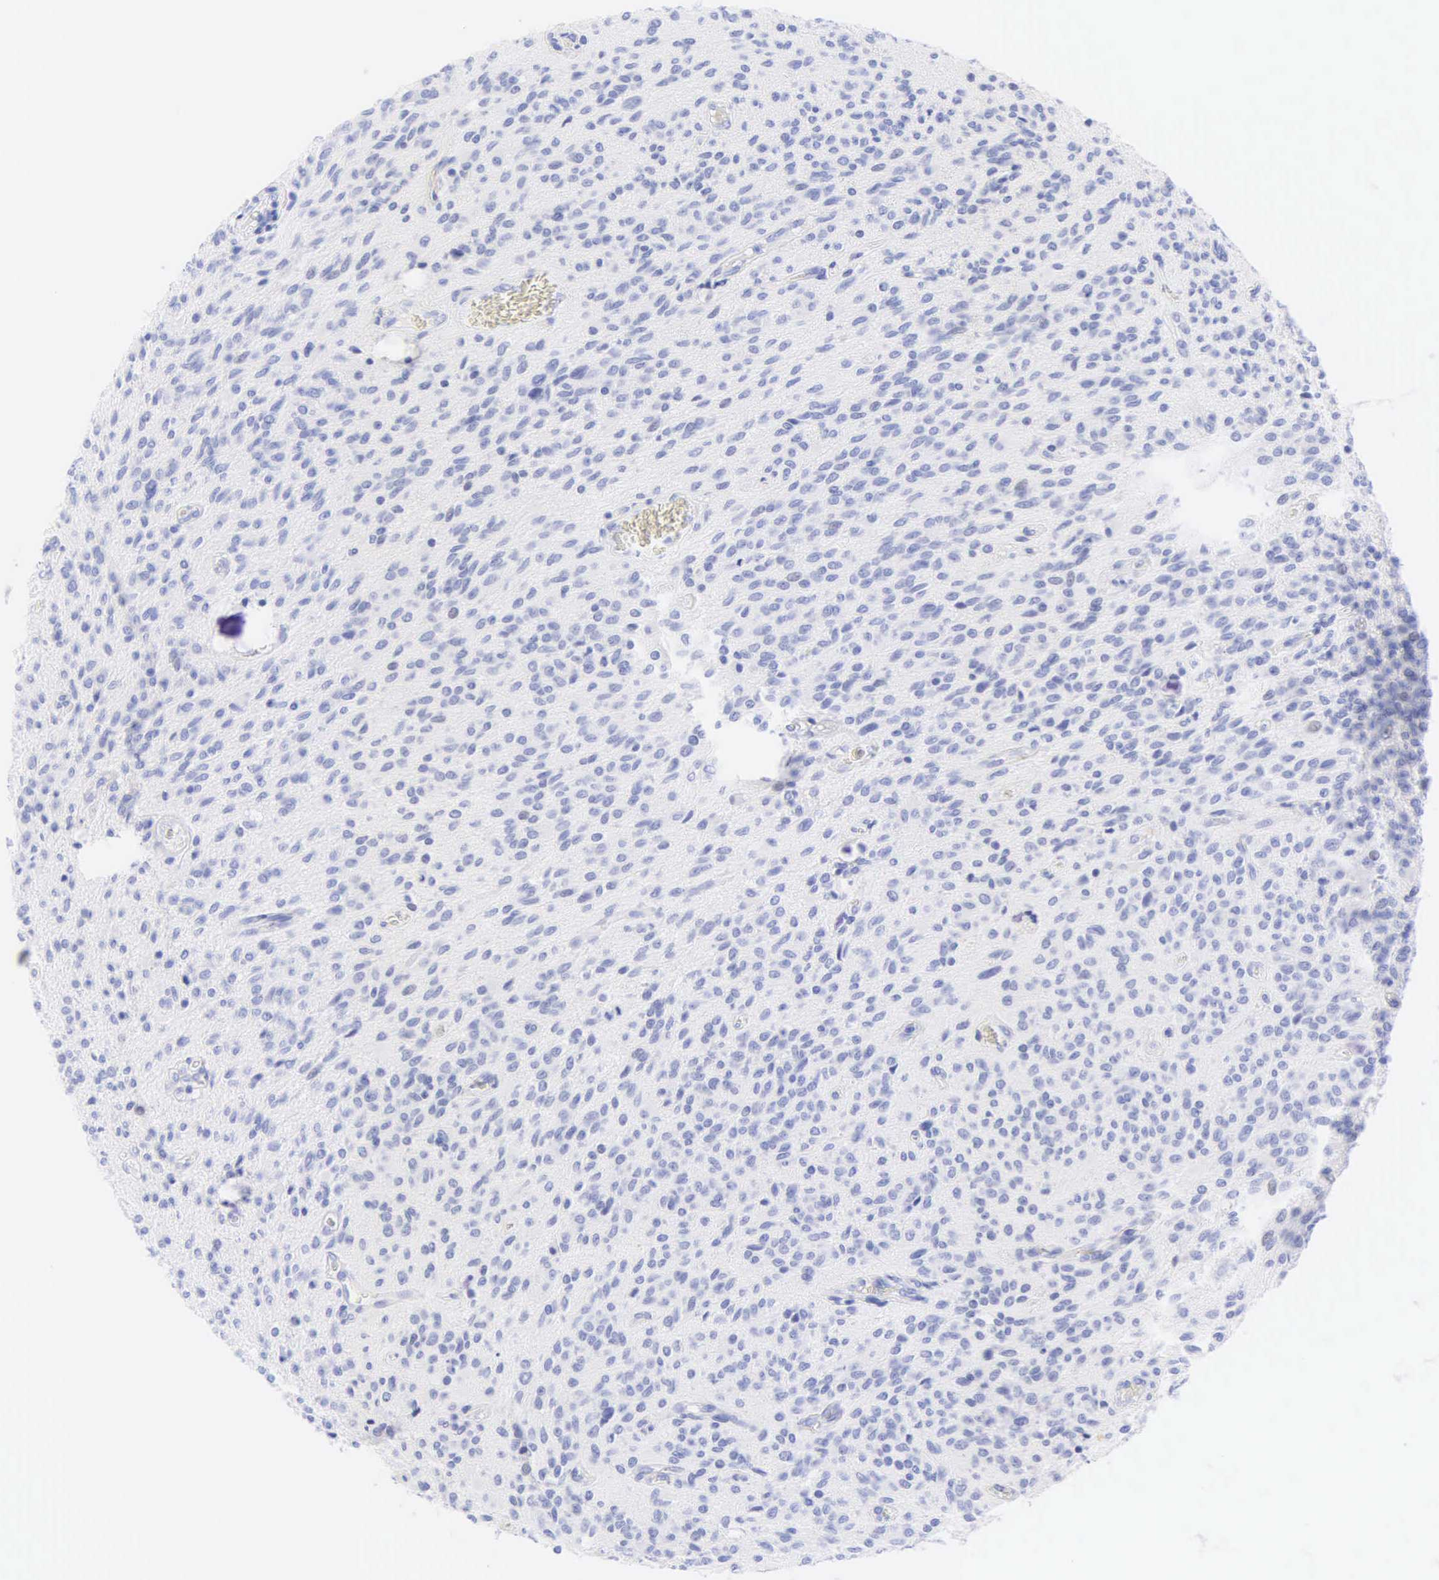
{"staining": {"intensity": "negative", "quantity": "none", "location": "none"}, "tissue": "glioma", "cell_type": "Tumor cells", "image_type": "cancer", "snomed": [{"axis": "morphology", "description": "Glioma, malignant, Low grade"}, {"axis": "topography", "description": "Brain"}], "caption": "A photomicrograph of malignant glioma (low-grade) stained for a protein exhibits no brown staining in tumor cells.", "gene": "KRT20", "patient": {"sex": "female", "age": 15}}